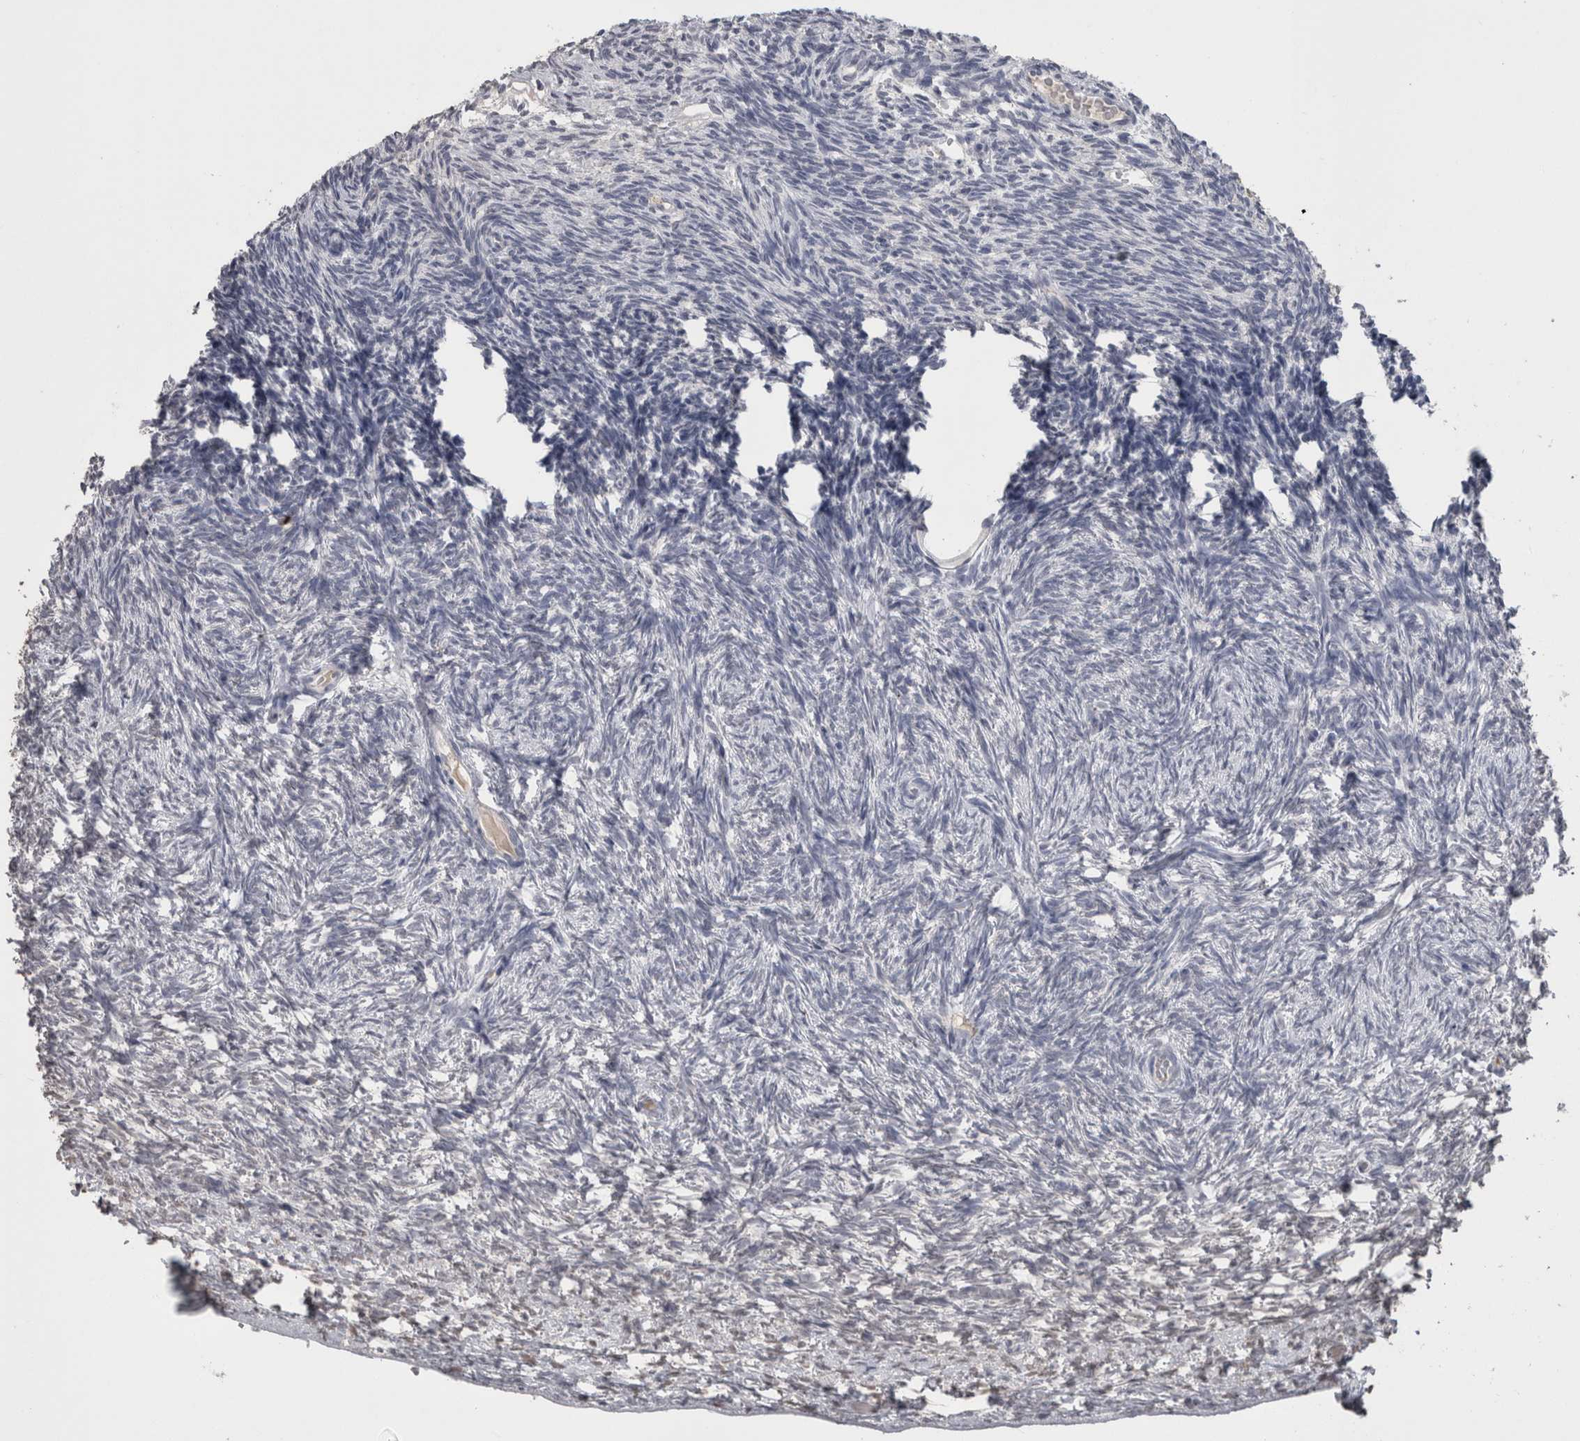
{"staining": {"intensity": "negative", "quantity": "none", "location": "none"}, "tissue": "ovary", "cell_type": "Ovarian stroma cells", "image_type": "normal", "snomed": [{"axis": "morphology", "description": "Normal tissue, NOS"}, {"axis": "topography", "description": "Ovary"}], "caption": "An image of human ovary is negative for staining in ovarian stroma cells.", "gene": "PAX5", "patient": {"sex": "female", "age": 34}}